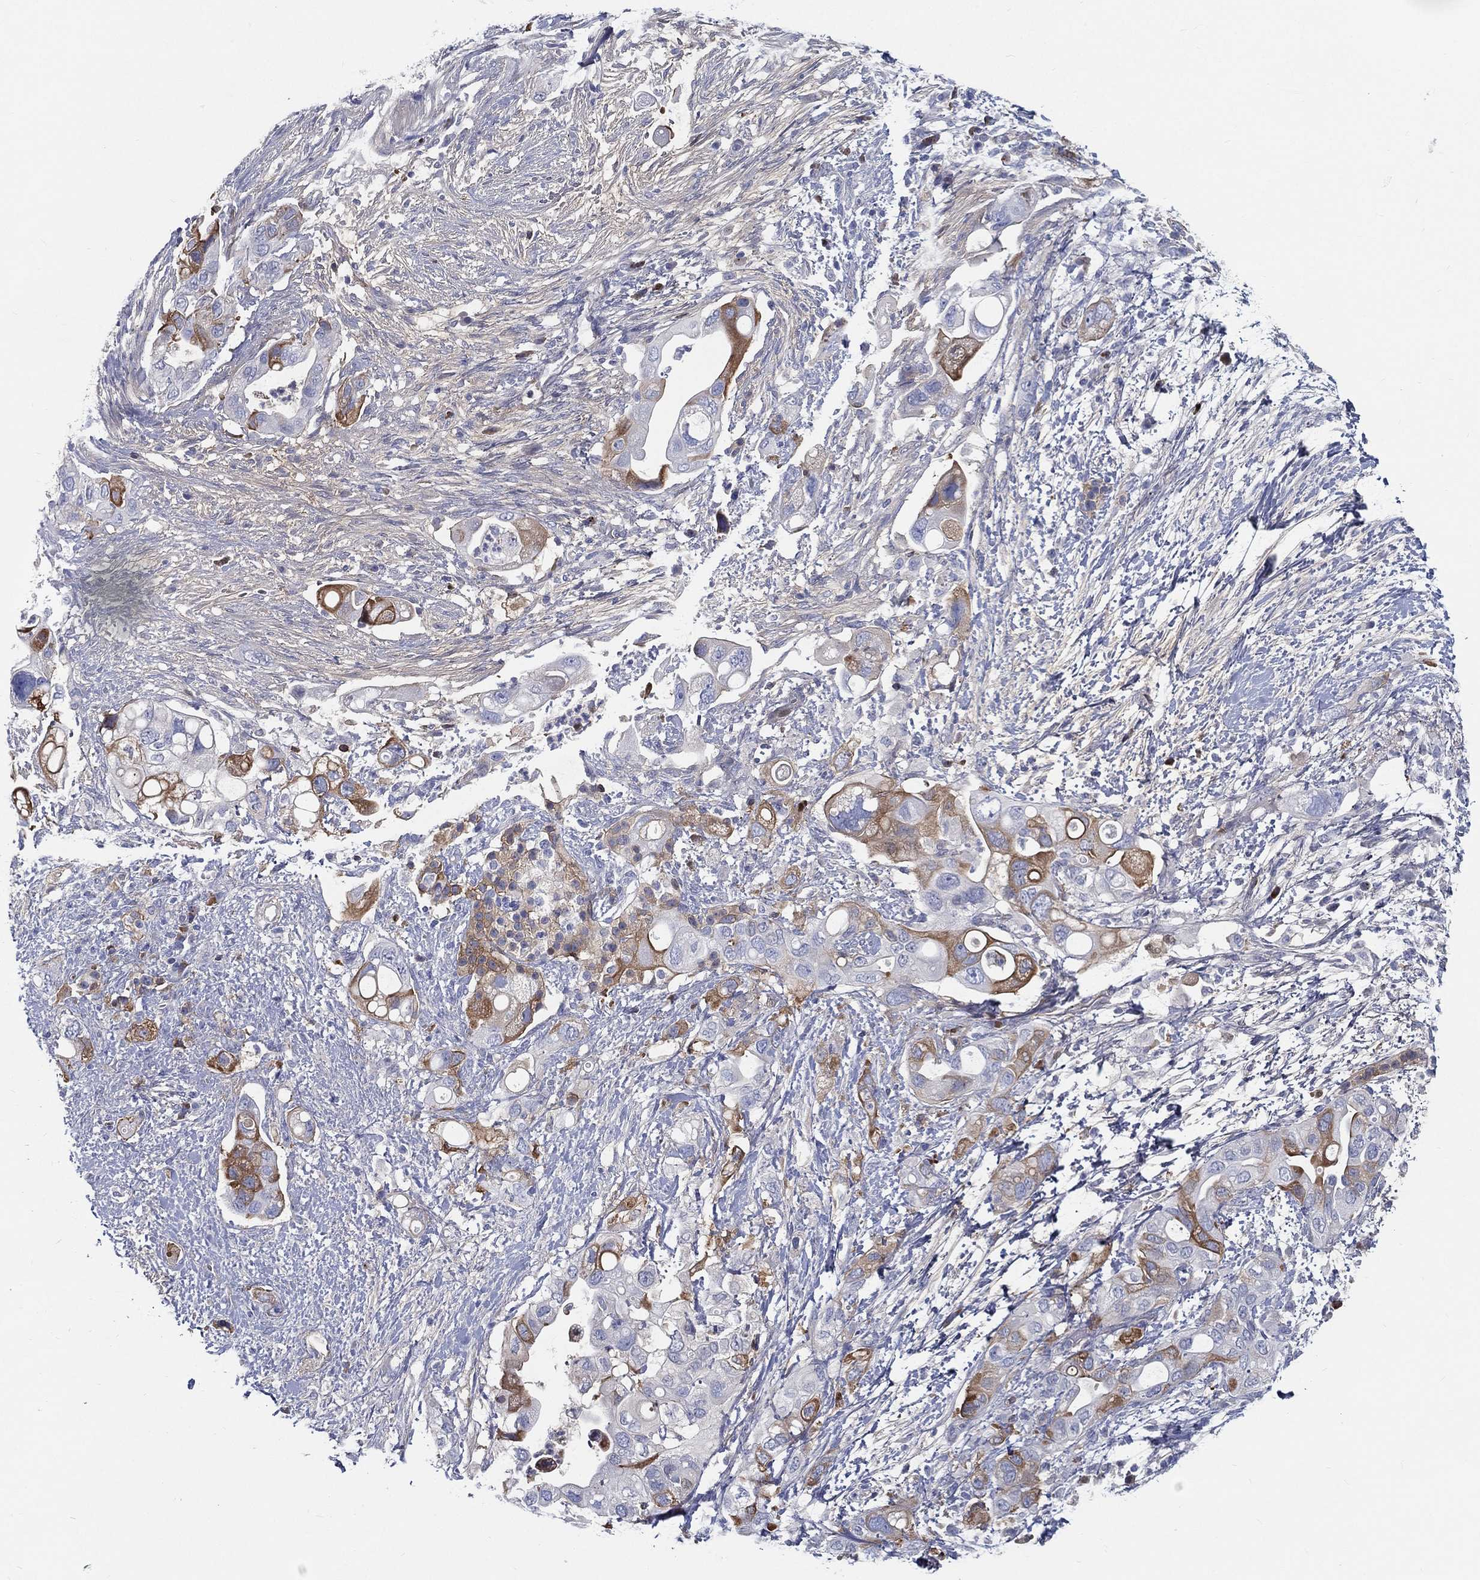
{"staining": {"intensity": "strong", "quantity": "<25%", "location": "cytoplasmic/membranous"}, "tissue": "pancreatic cancer", "cell_type": "Tumor cells", "image_type": "cancer", "snomed": [{"axis": "morphology", "description": "Adenocarcinoma, NOS"}, {"axis": "topography", "description": "Pancreas"}], "caption": "About <25% of tumor cells in human pancreatic cancer (adenocarcinoma) demonstrate strong cytoplasmic/membranous protein staining as visualized by brown immunohistochemical staining.", "gene": "IFNB1", "patient": {"sex": "female", "age": 72}}